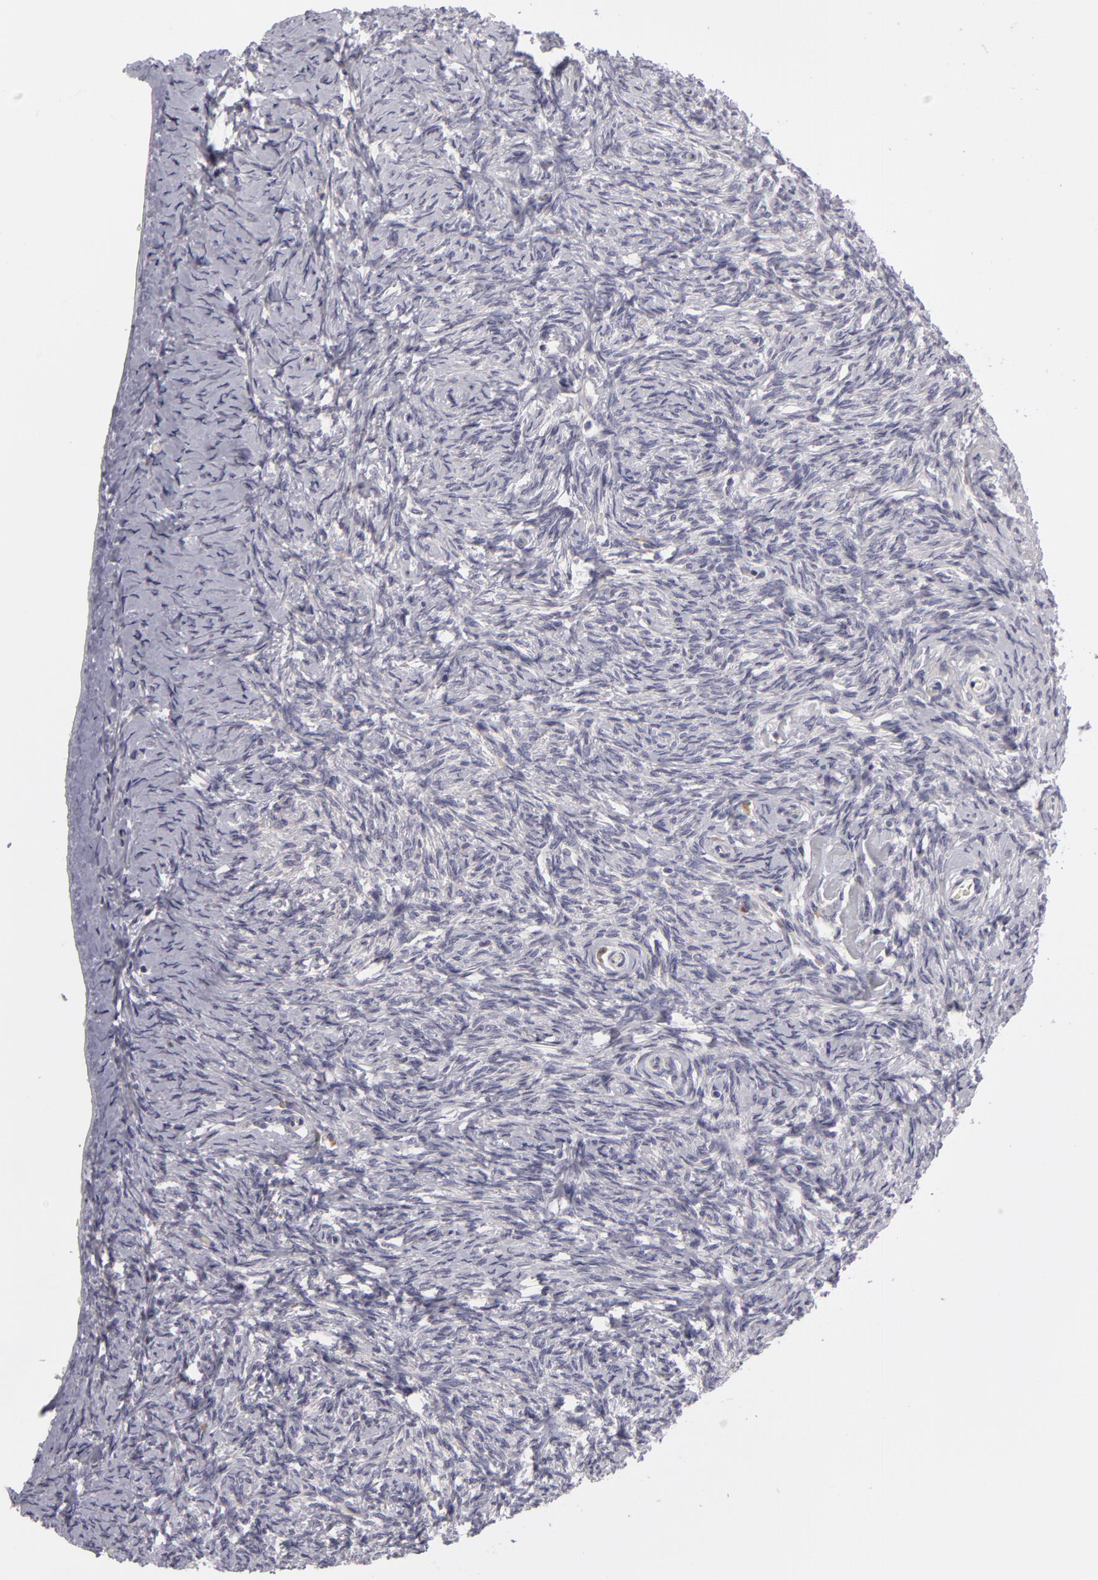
{"staining": {"intensity": "weak", "quantity": ">75%", "location": "cytoplasmic/membranous"}, "tissue": "ovary", "cell_type": "Follicle cells", "image_type": "normal", "snomed": [{"axis": "morphology", "description": "Normal tissue, NOS"}, {"axis": "topography", "description": "Ovary"}], "caption": "The micrograph demonstrates staining of normal ovary, revealing weak cytoplasmic/membranous protein expression (brown color) within follicle cells. The protein is stained brown, and the nuclei are stained in blue (DAB IHC with brightfield microscopy, high magnification).", "gene": "ATP2B3", "patient": {"sex": "female", "age": 53}}